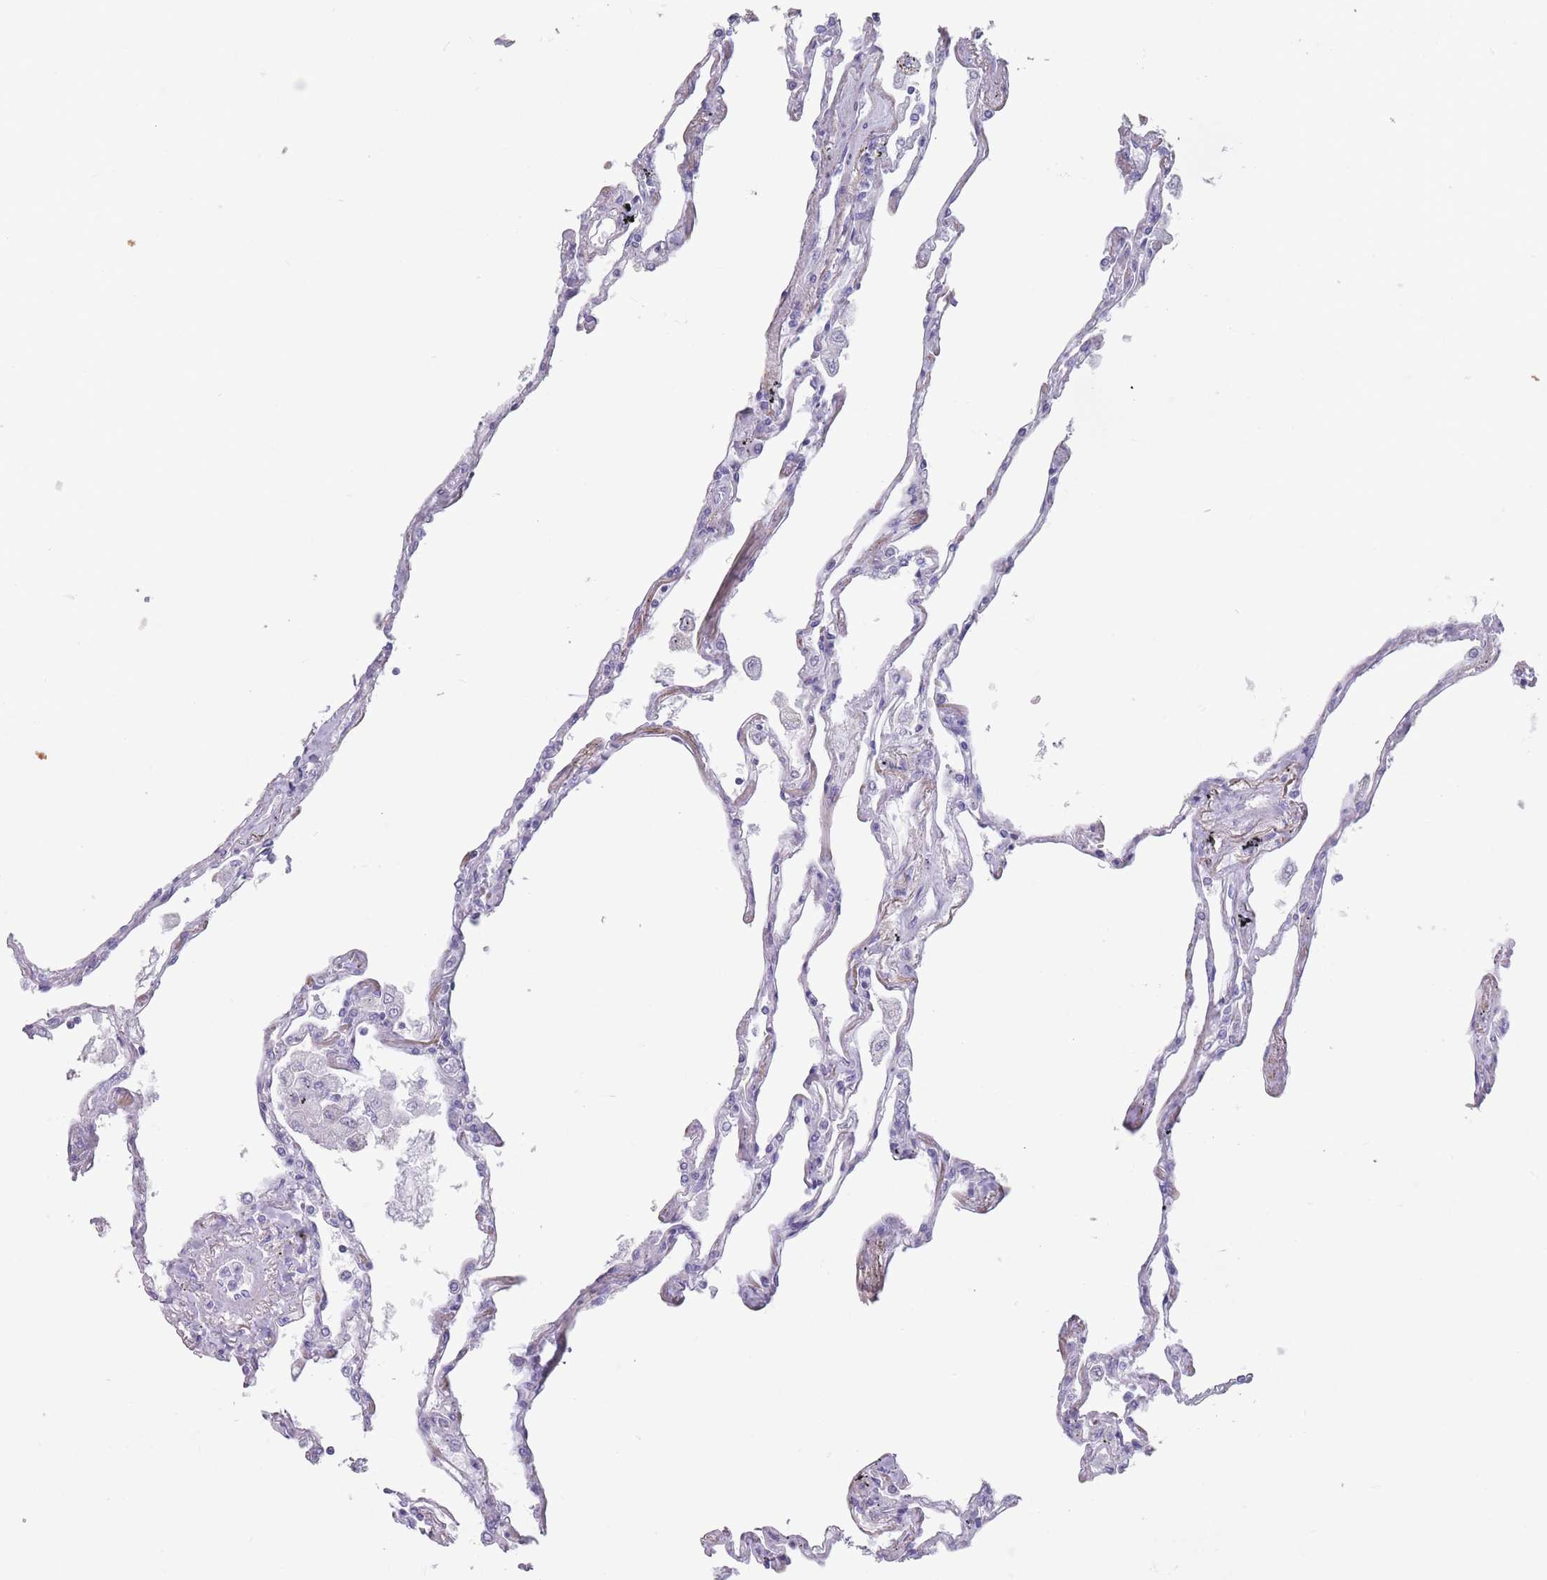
{"staining": {"intensity": "negative", "quantity": "none", "location": "none"}, "tissue": "lung", "cell_type": "Alveolar cells", "image_type": "normal", "snomed": [{"axis": "morphology", "description": "Normal tissue, NOS"}, {"axis": "topography", "description": "Lung"}], "caption": "DAB immunohistochemical staining of benign human lung displays no significant staining in alveolar cells.", "gene": "RHBG", "patient": {"sex": "female", "age": 67}}